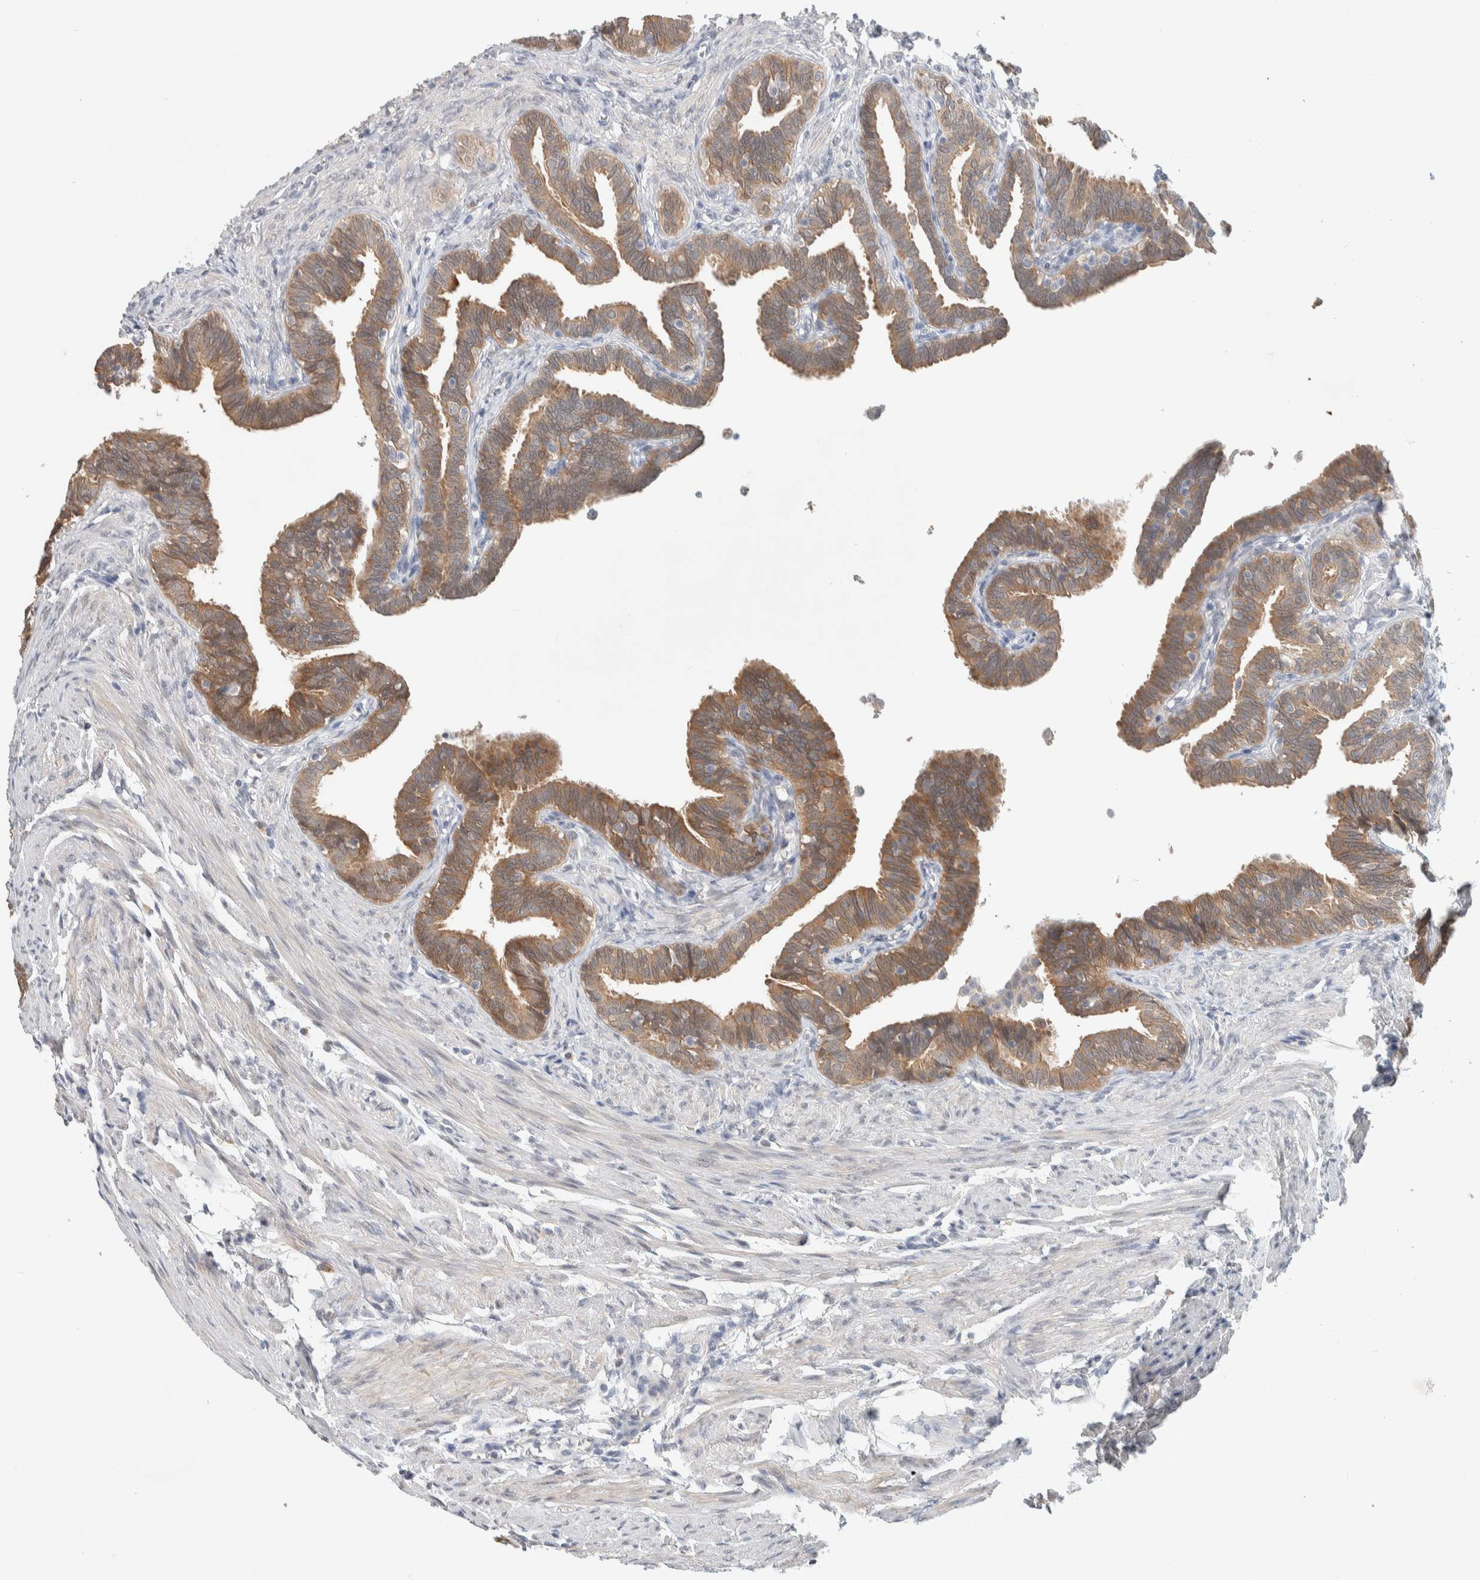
{"staining": {"intensity": "moderate", "quantity": ">75%", "location": "cytoplasmic/membranous"}, "tissue": "fallopian tube", "cell_type": "Glandular cells", "image_type": "normal", "snomed": [{"axis": "morphology", "description": "Normal tissue, NOS"}, {"axis": "topography", "description": "Fallopian tube"}, {"axis": "topography", "description": "Ovary"}], "caption": "Immunohistochemical staining of unremarkable fallopian tube shows >75% levels of moderate cytoplasmic/membranous protein positivity in approximately >75% of glandular cells. The staining was performed using DAB to visualize the protein expression in brown, while the nuclei were stained in blue with hematoxylin (Magnification: 20x).", "gene": "DEPTOR", "patient": {"sex": "female", "age": 23}}